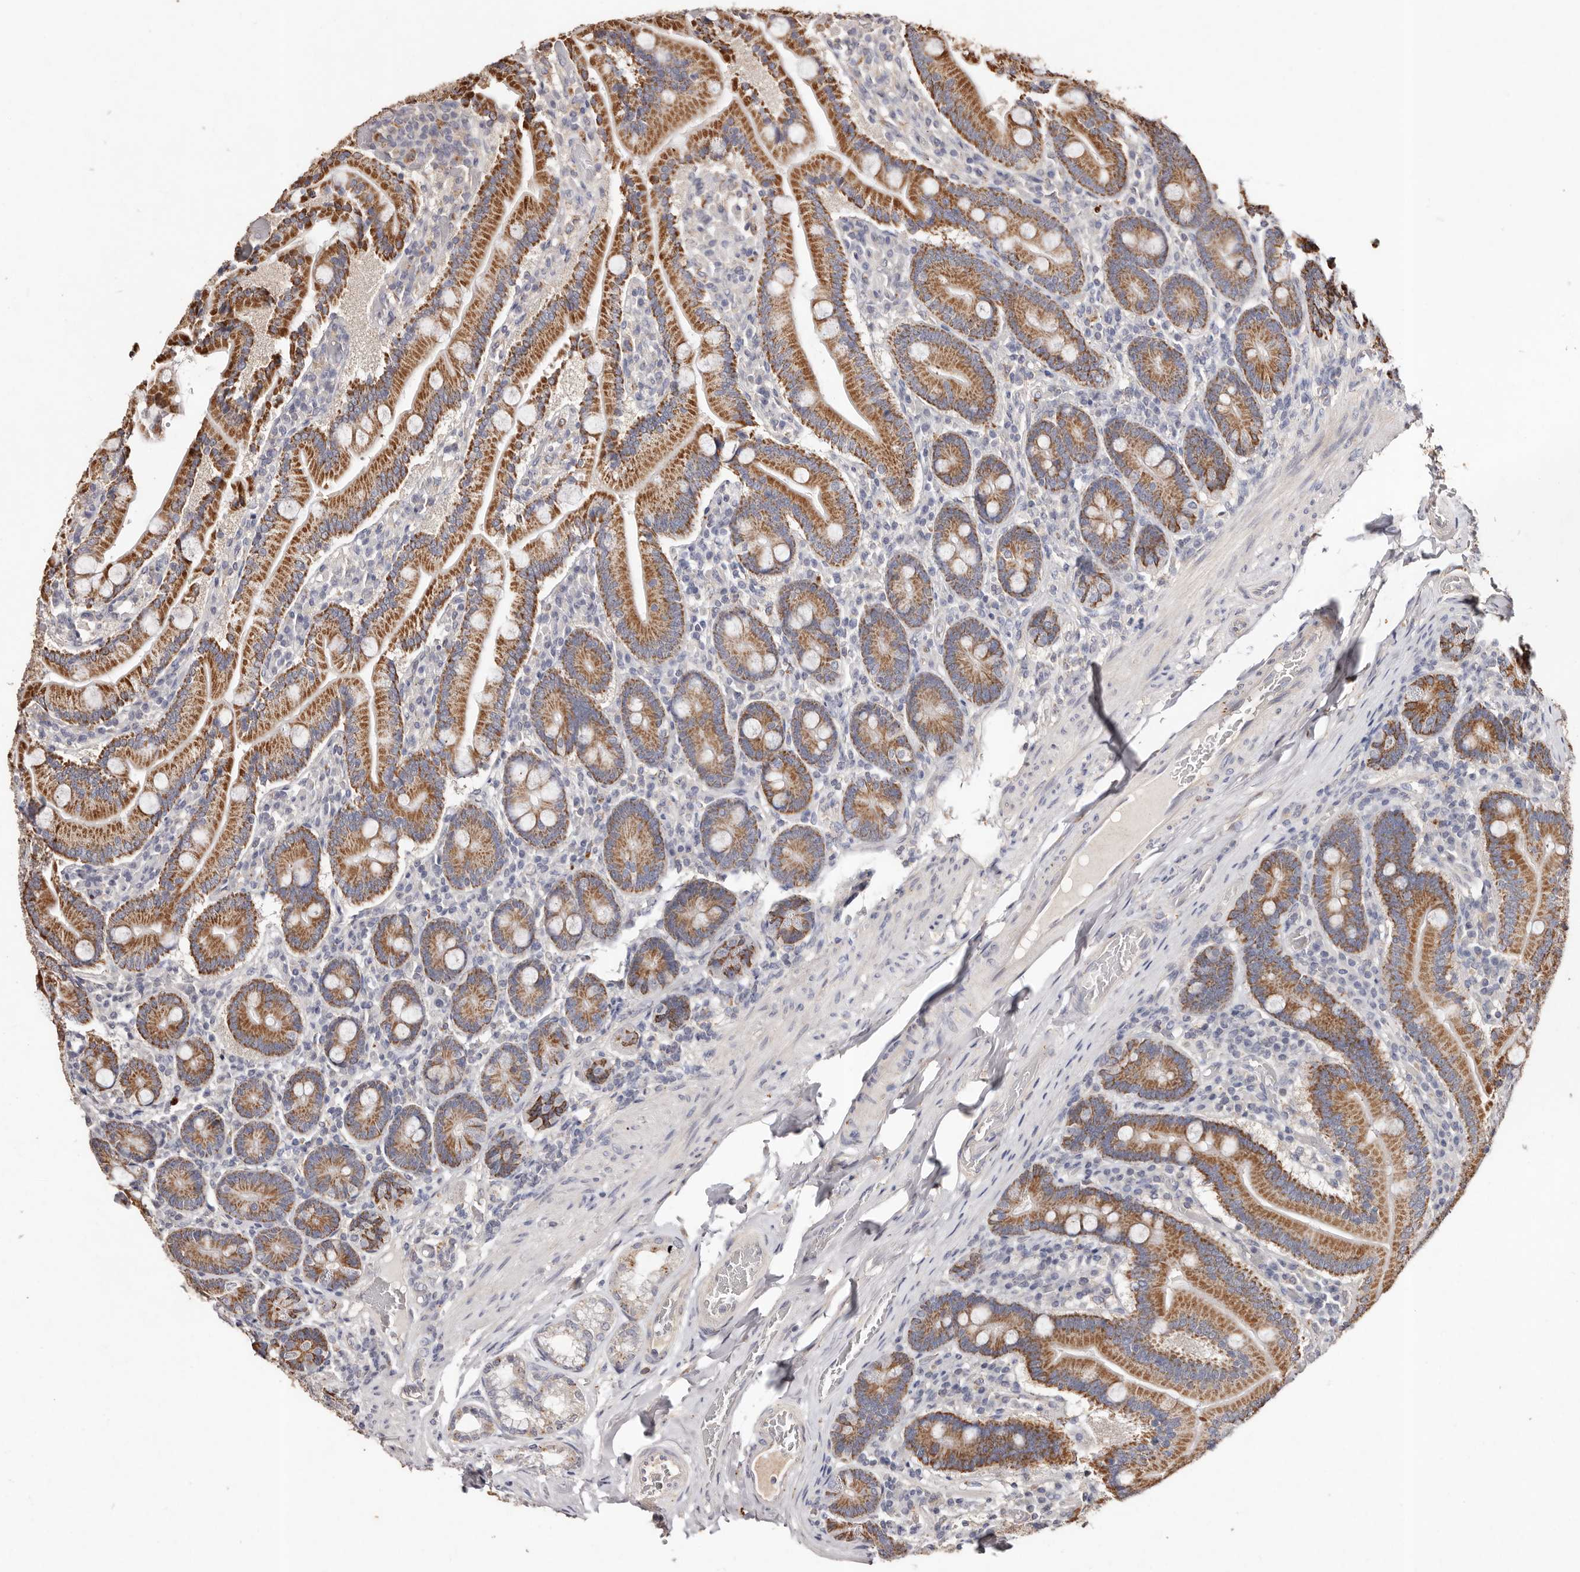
{"staining": {"intensity": "moderate", "quantity": ">75%", "location": "cytoplasmic/membranous"}, "tissue": "duodenum", "cell_type": "Glandular cells", "image_type": "normal", "snomed": [{"axis": "morphology", "description": "Normal tissue, NOS"}, {"axis": "topography", "description": "Duodenum"}], "caption": "Brown immunohistochemical staining in unremarkable human duodenum exhibits moderate cytoplasmic/membranous staining in about >75% of glandular cells. The staining was performed using DAB, with brown indicating positive protein expression. Nuclei are stained blue with hematoxylin.", "gene": "THBS3", "patient": {"sex": "female", "age": 62}}